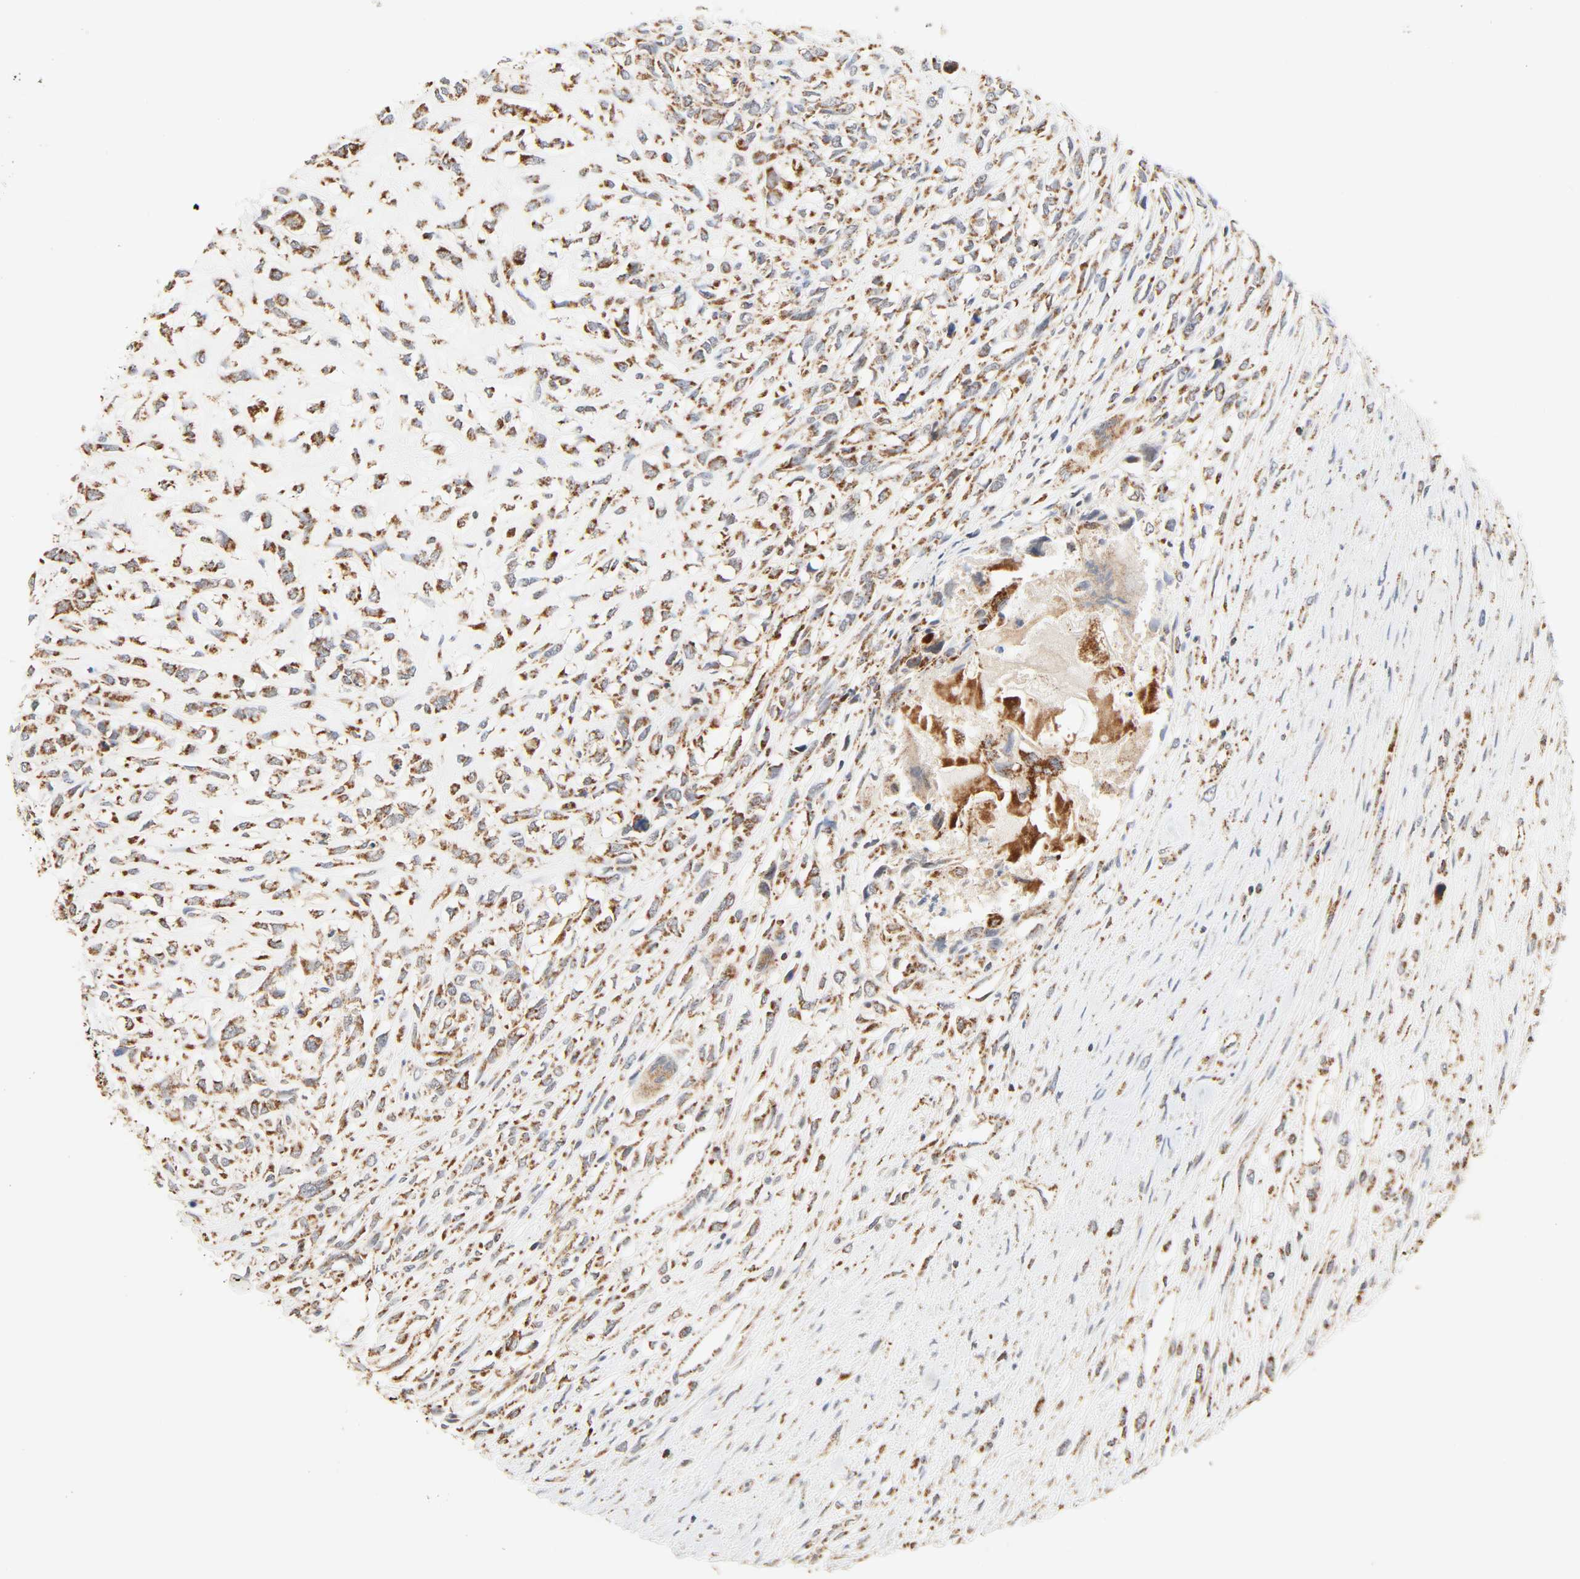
{"staining": {"intensity": "moderate", "quantity": ">75%", "location": "cytoplasmic/membranous"}, "tissue": "head and neck cancer", "cell_type": "Tumor cells", "image_type": "cancer", "snomed": [{"axis": "morphology", "description": "Necrosis, NOS"}, {"axis": "morphology", "description": "Neoplasm, malignant, NOS"}, {"axis": "topography", "description": "Salivary gland"}, {"axis": "topography", "description": "Head-Neck"}], "caption": "Protein expression analysis of human malignant neoplasm (head and neck) reveals moderate cytoplasmic/membranous staining in approximately >75% of tumor cells.", "gene": "ZMAT5", "patient": {"sex": "male", "age": 43}}